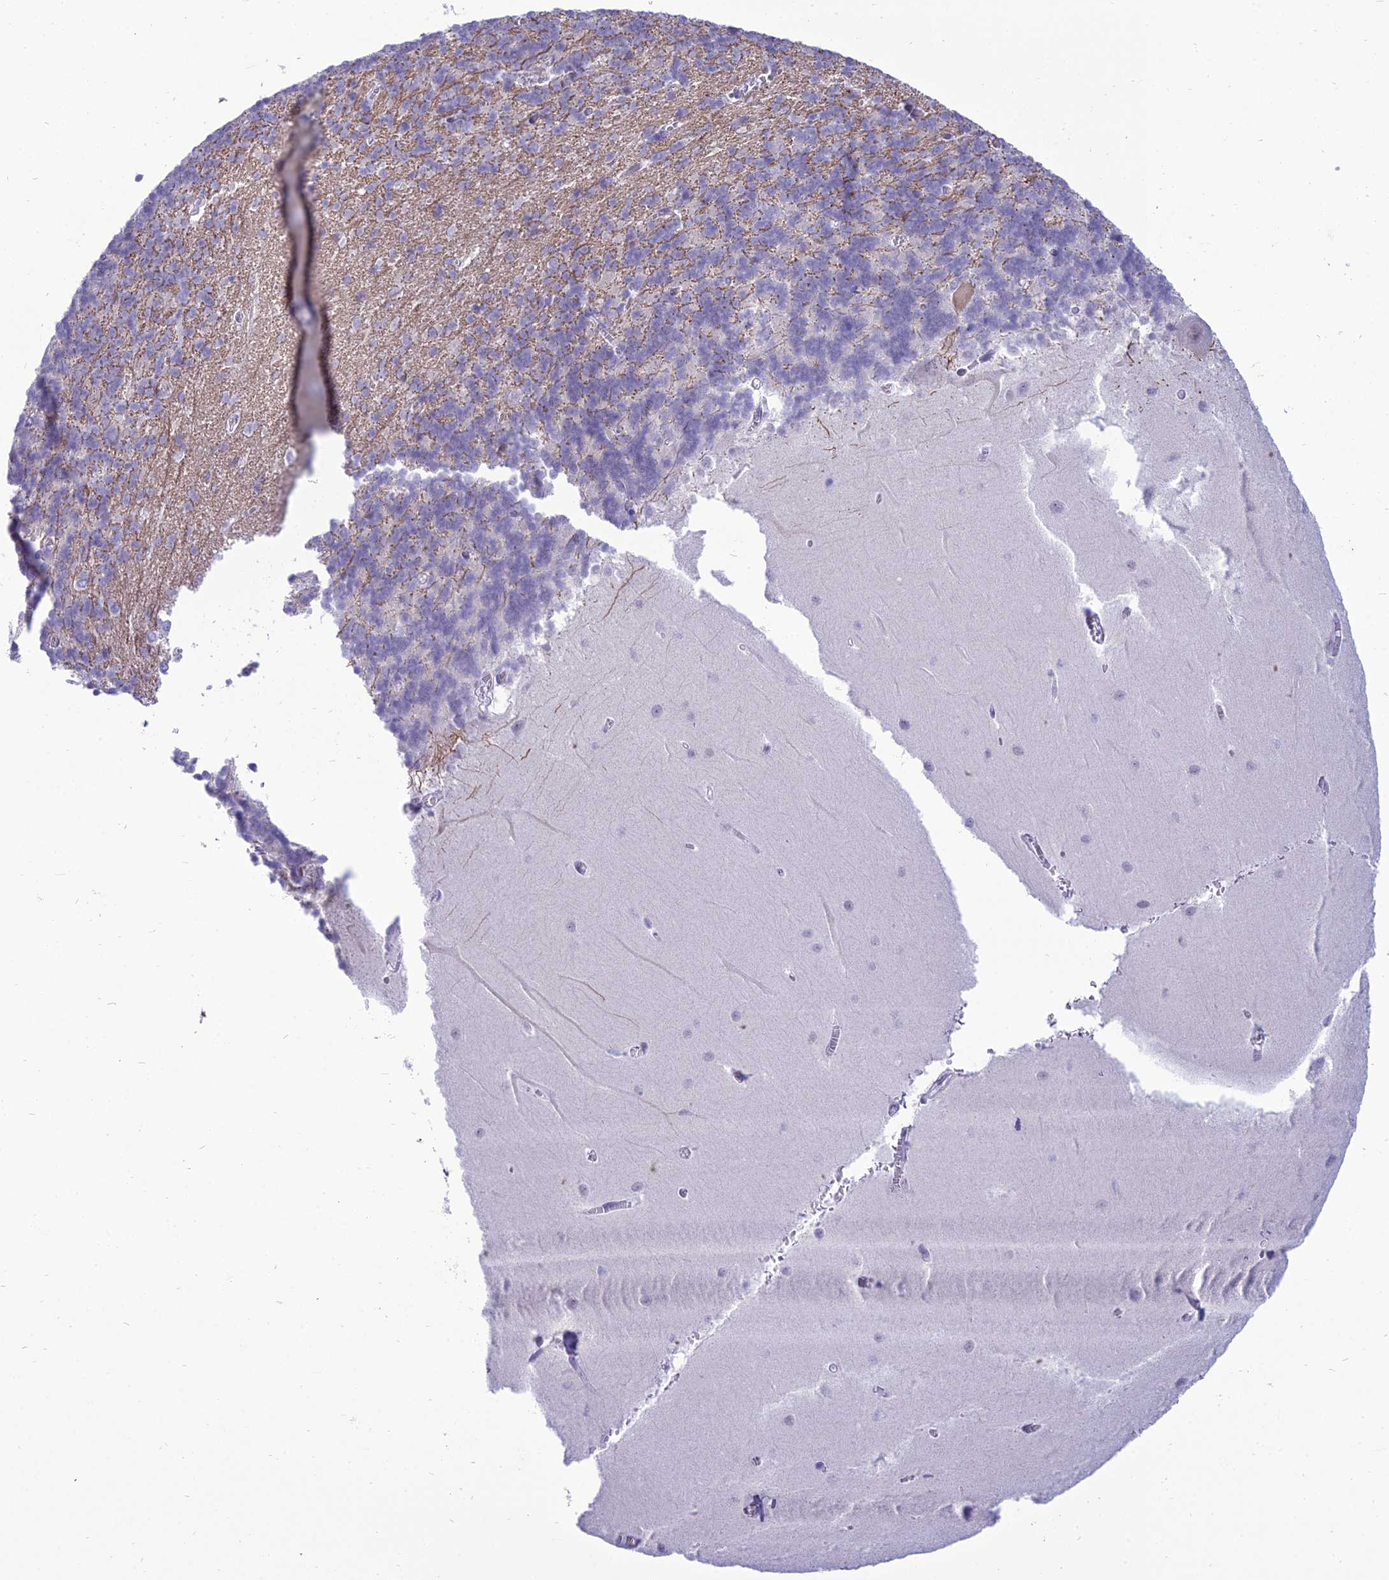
{"staining": {"intensity": "weak", "quantity": "25%-75%", "location": "cytoplasmic/membranous"}, "tissue": "cerebellum", "cell_type": "Cells in granular layer", "image_type": "normal", "snomed": [{"axis": "morphology", "description": "Normal tissue, NOS"}, {"axis": "topography", "description": "Cerebellum"}], "caption": "Protein staining of unremarkable cerebellum demonstrates weak cytoplasmic/membranous staining in about 25%-75% of cells in granular layer. (Brightfield microscopy of DAB IHC at high magnification).", "gene": "DHX40", "patient": {"sex": "male", "age": 37}}